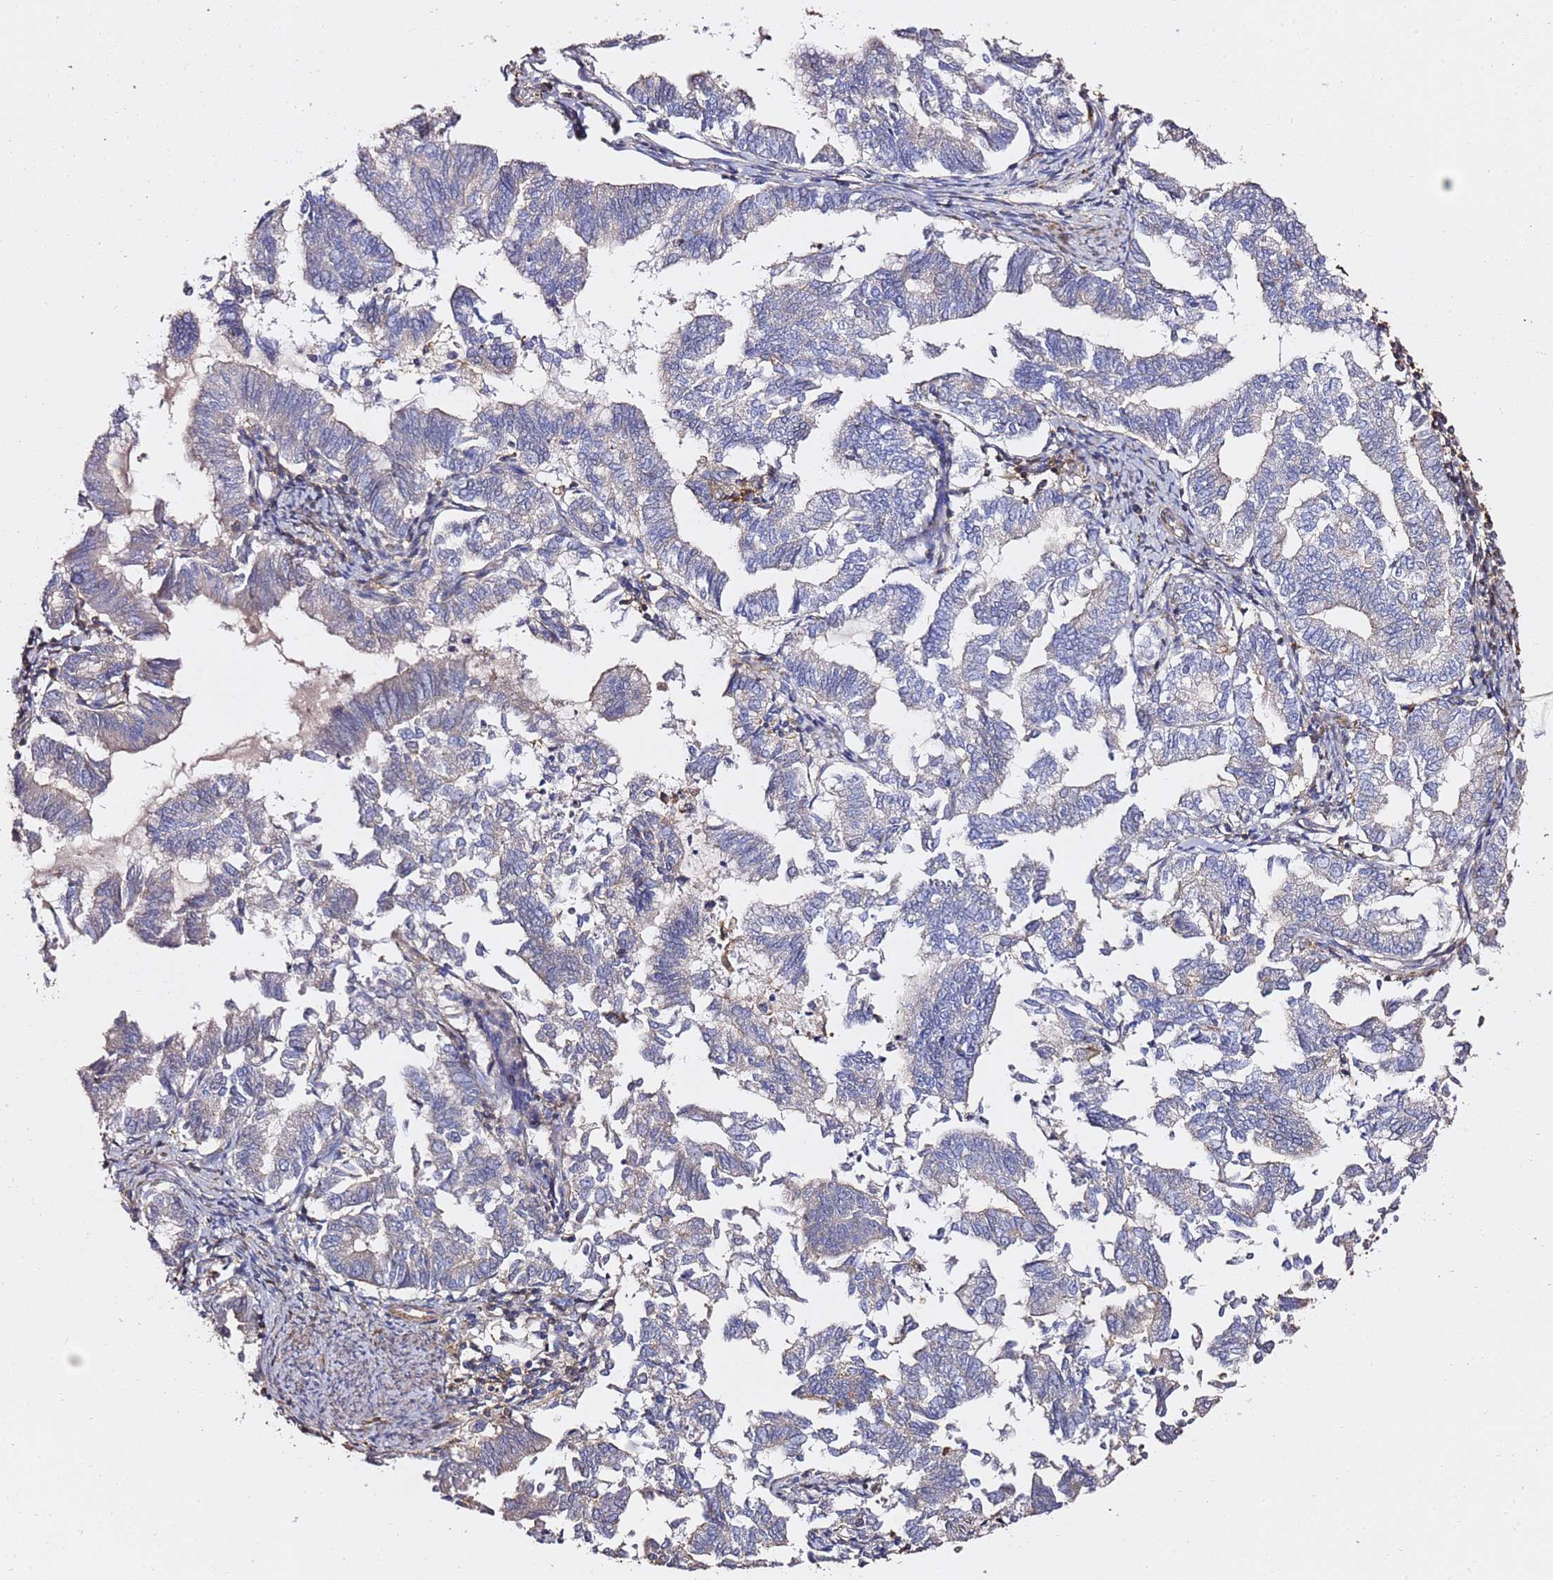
{"staining": {"intensity": "negative", "quantity": "none", "location": "none"}, "tissue": "endometrial cancer", "cell_type": "Tumor cells", "image_type": "cancer", "snomed": [{"axis": "morphology", "description": "Adenocarcinoma, NOS"}, {"axis": "topography", "description": "Endometrium"}], "caption": "An image of human endometrial cancer (adenocarcinoma) is negative for staining in tumor cells.", "gene": "ZFP36L2", "patient": {"sex": "female", "age": 79}}